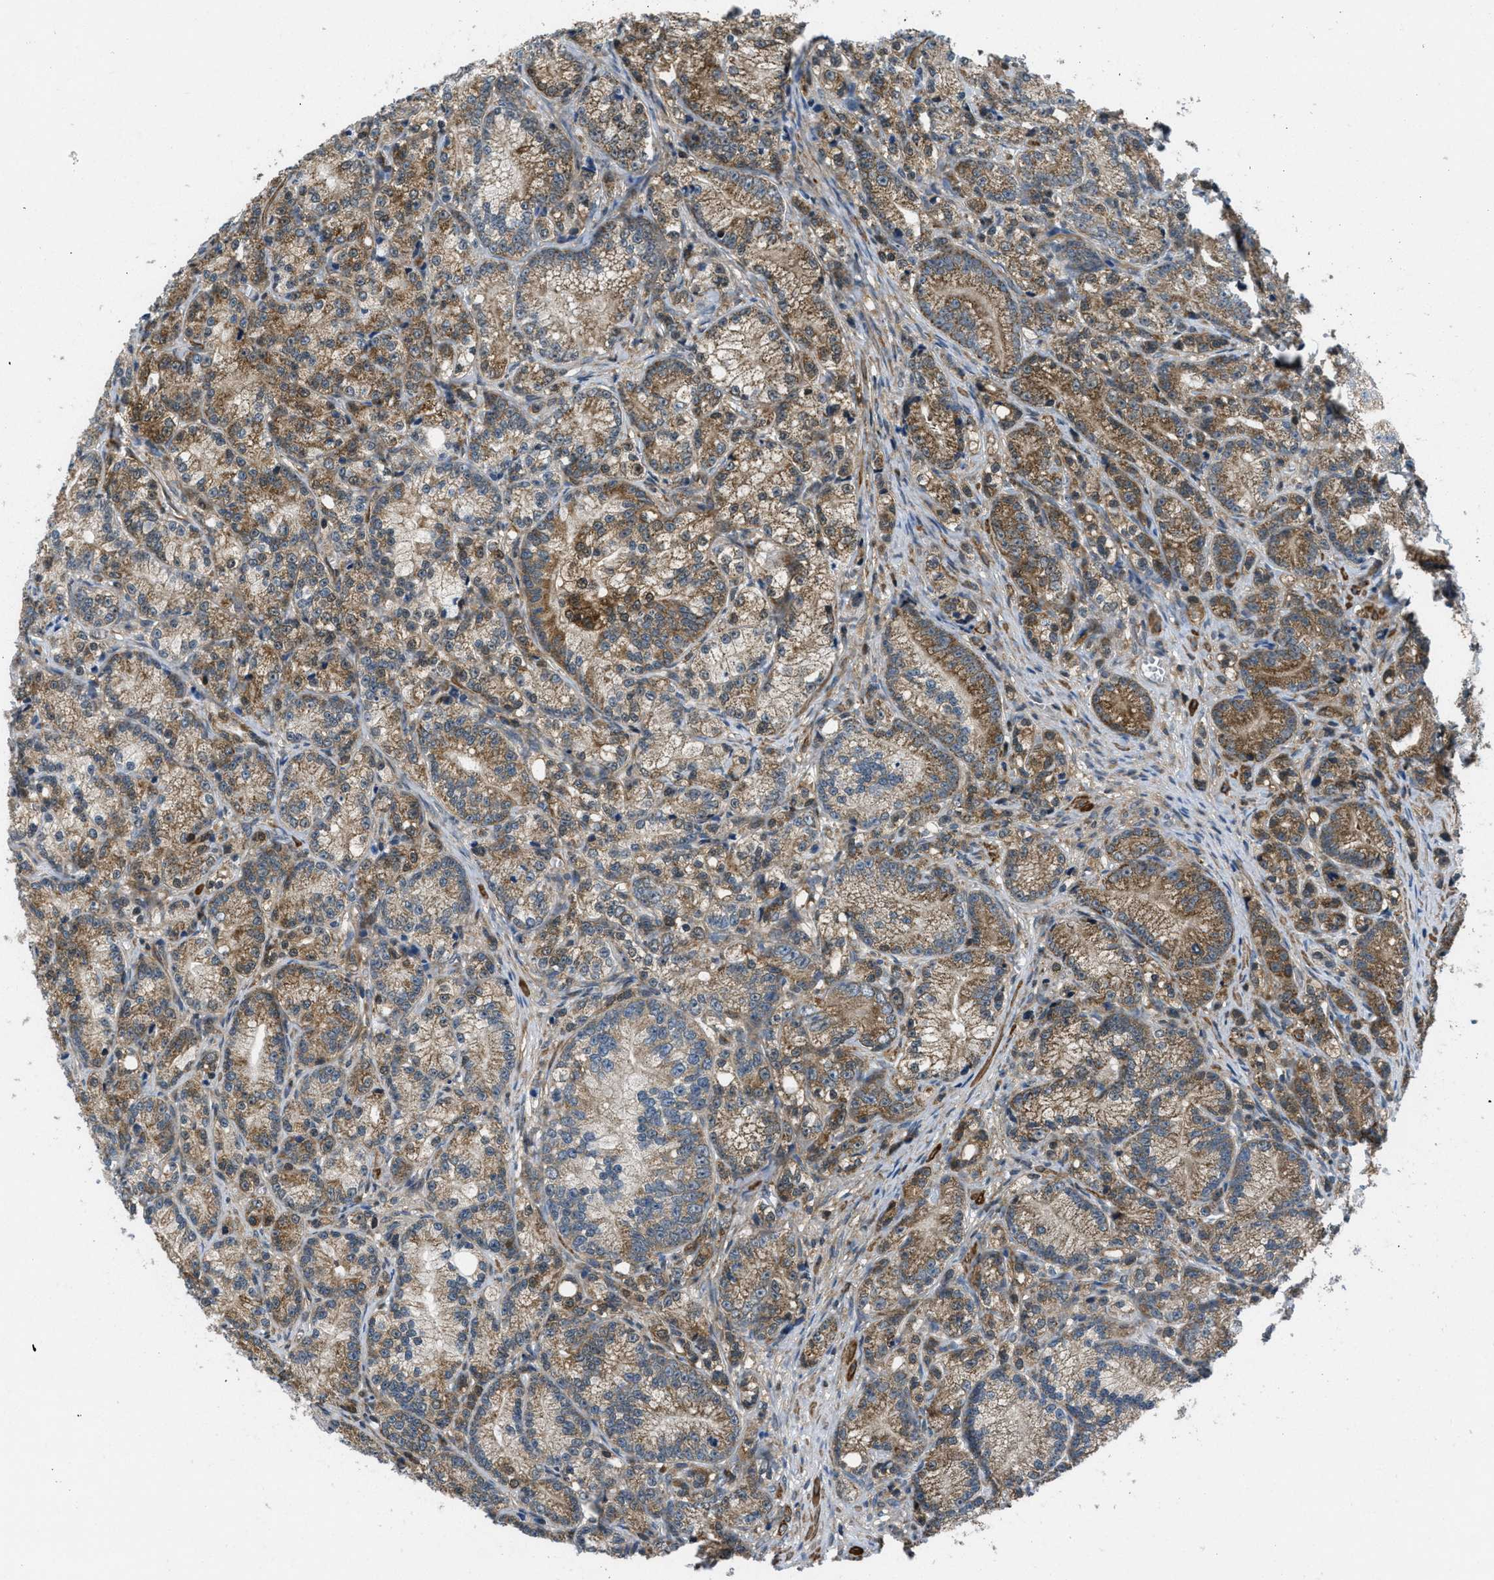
{"staining": {"intensity": "moderate", "quantity": ">75%", "location": "cytoplasmic/membranous"}, "tissue": "prostate cancer", "cell_type": "Tumor cells", "image_type": "cancer", "snomed": [{"axis": "morphology", "description": "Adenocarcinoma, Low grade"}, {"axis": "topography", "description": "Prostate"}], "caption": "Protein expression analysis of low-grade adenocarcinoma (prostate) shows moderate cytoplasmic/membranous staining in approximately >75% of tumor cells. Using DAB (brown) and hematoxylin (blue) stains, captured at high magnification using brightfield microscopy.", "gene": "PIP5K1C", "patient": {"sex": "male", "age": 89}}